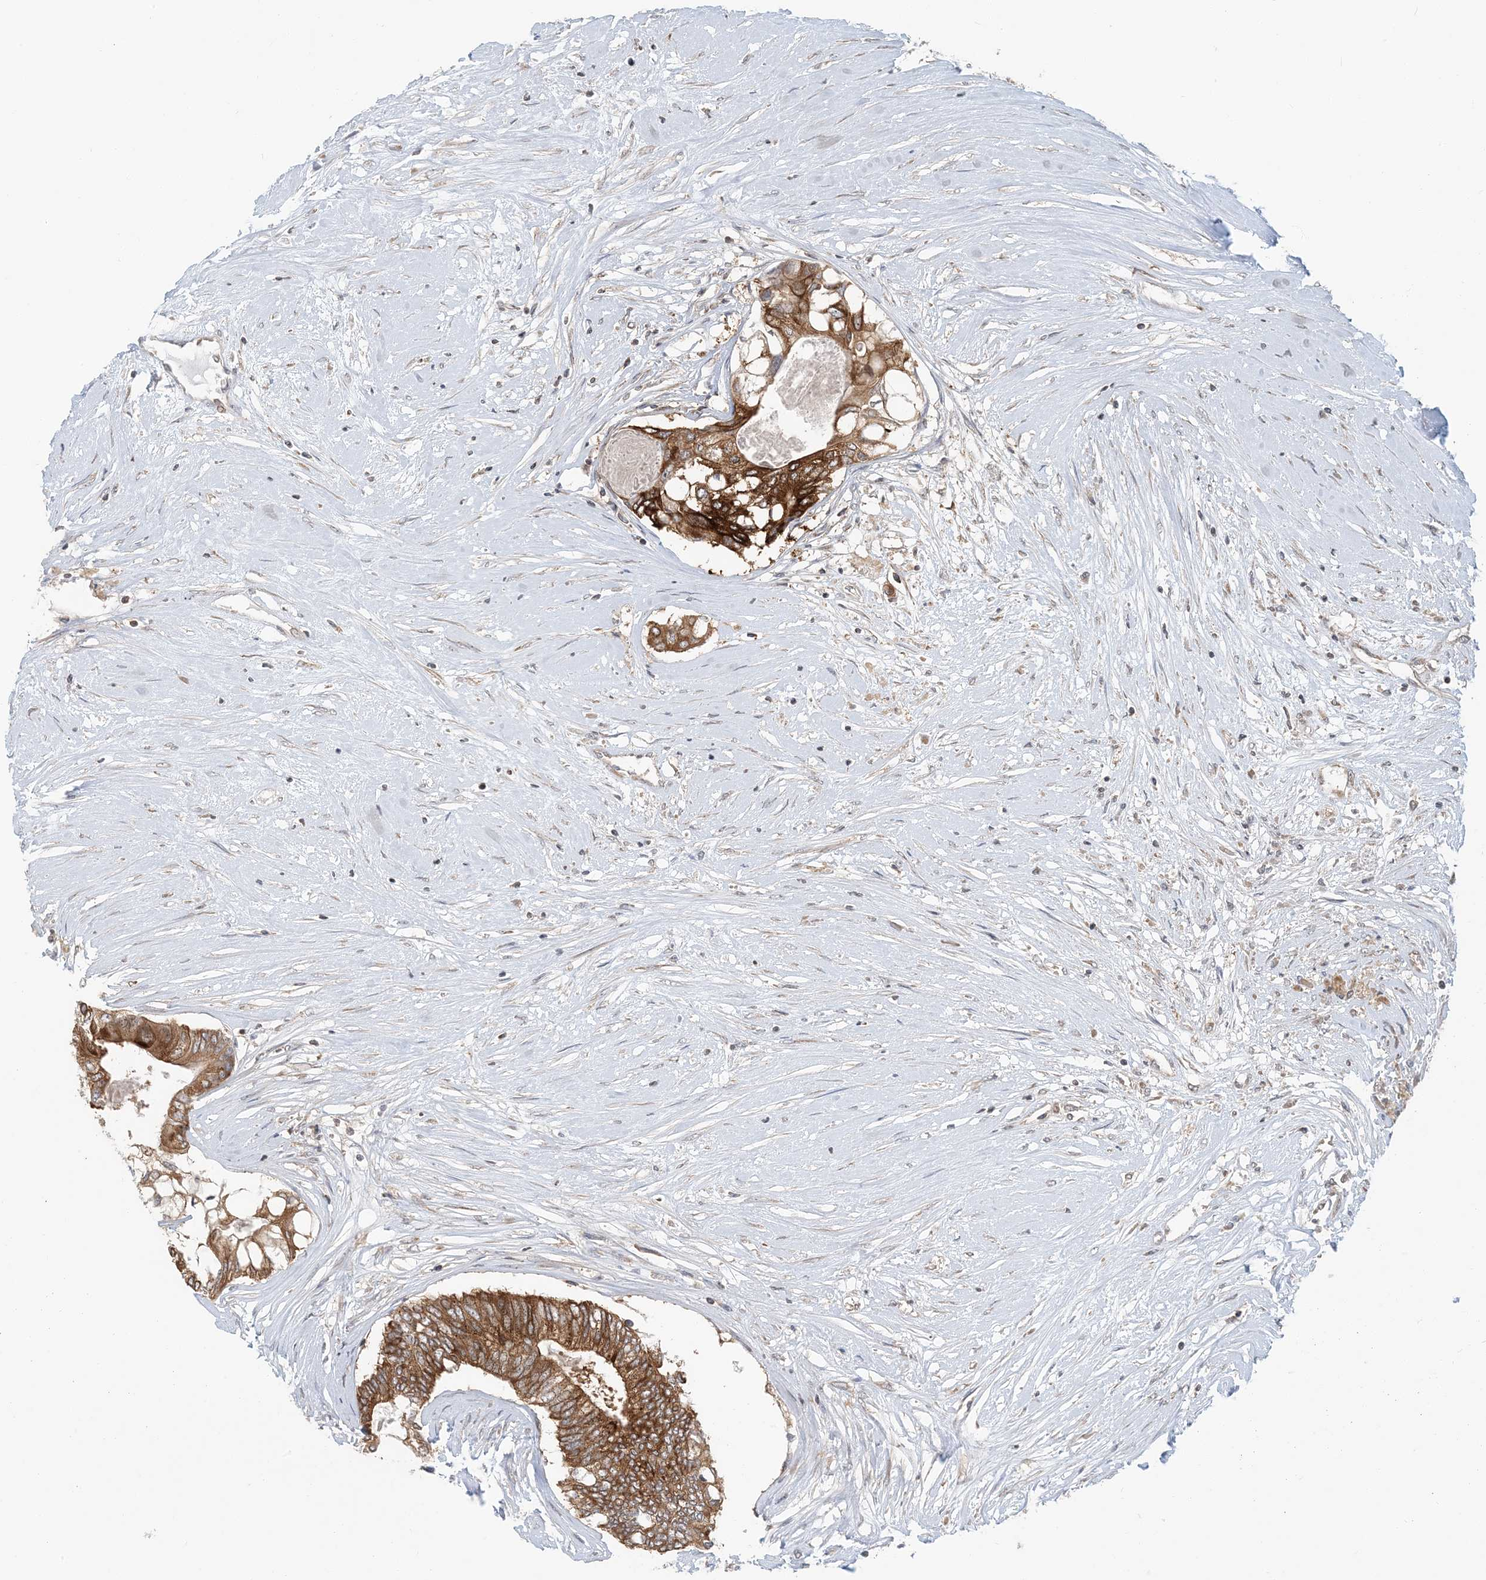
{"staining": {"intensity": "strong", "quantity": ">75%", "location": "cytoplasmic/membranous"}, "tissue": "colorectal cancer", "cell_type": "Tumor cells", "image_type": "cancer", "snomed": [{"axis": "morphology", "description": "Adenocarcinoma, NOS"}, {"axis": "topography", "description": "Rectum"}], "caption": "Colorectal adenocarcinoma tissue reveals strong cytoplasmic/membranous expression in approximately >75% of tumor cells, visualized by immunohistochemistry. (IHC, brightfield microscopy, high magnification).", "gene": "ATP13A2", "patient": {"sex": "male", "age": 63}}